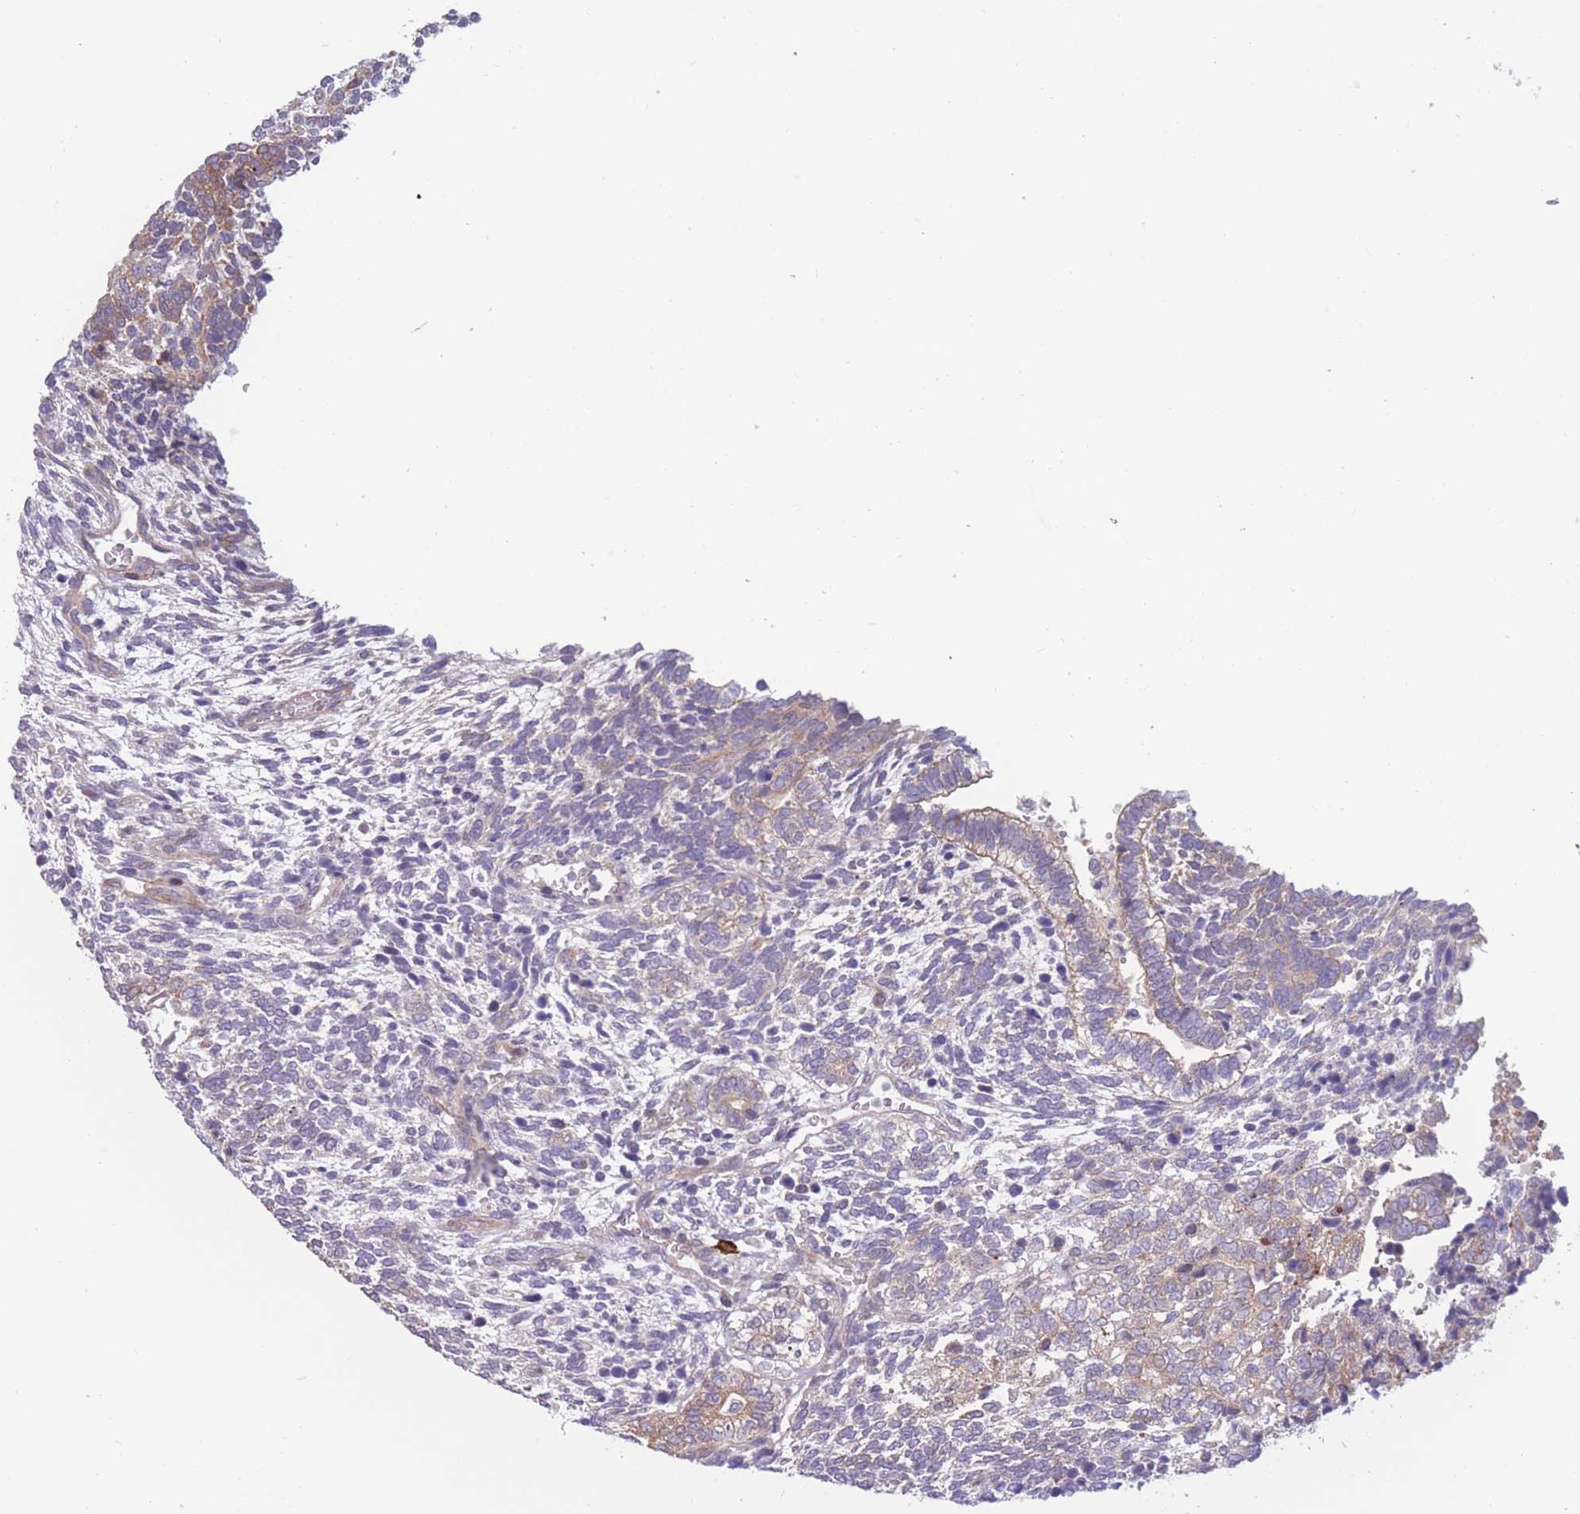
{"staining": {"intensity": "negative", "quantity": "none", "location": "none"}, "tissue": "testis cancer", "cell_type": "Tumor cells", "image_type": "cancer", "snomed": [{"axis": "morphology", "description": "Carcinoma, Embryonal, NOS"}, {"axis": "topography", "description": "Testis"}], "caption": "Immunohistochemistry of testis cancer (embryonal carcinoma) displays no positivity in tumor cells.", "gene": "PDE4A", "patient": {"sex": "male", "age": 23}}